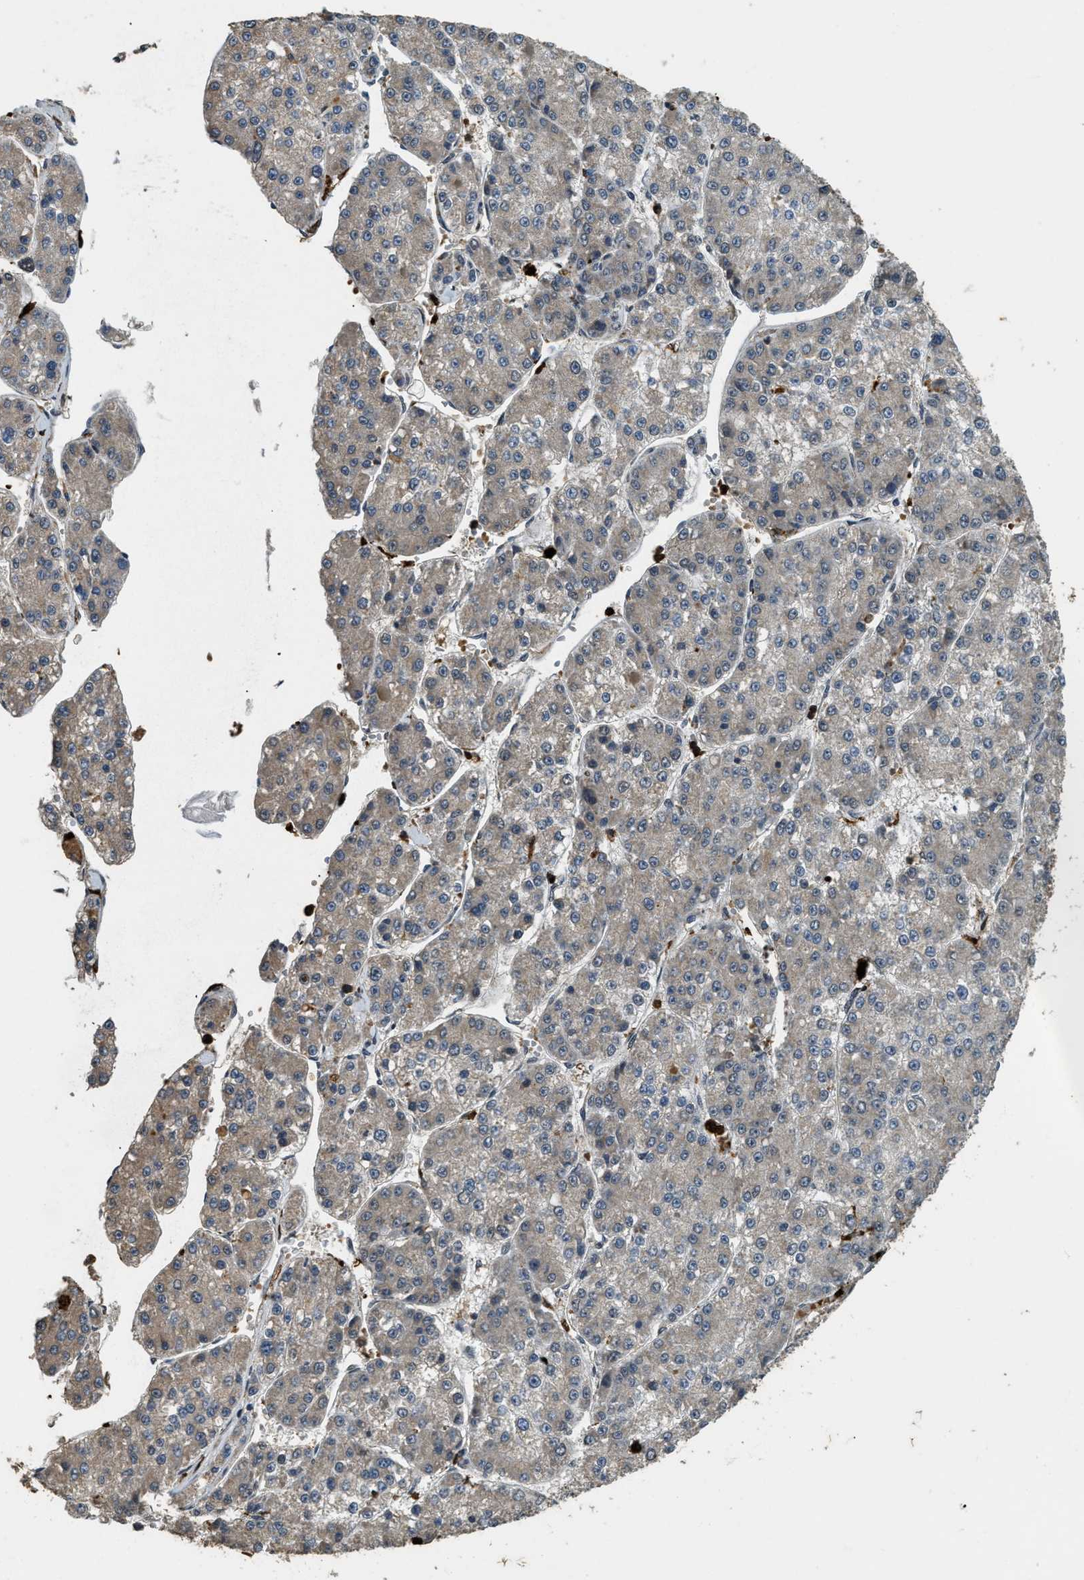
{"staining": {"intensity": "negative", "quantity": "none", "location": "none"}, "tissue": "liver cancer", "cell_type": "Tumor cells", "image_type": "cancer", "snomed": [{"axis": "morphology", "description": "Carcinoma, Hepatocellular, NOS"}, {"axis": "topography", "description": "Liver"}], "caption": "This image is of liver cancer stained with immunohistochemistry to label a protein in brown with the nuclei are counter-stained blue. There is no expression in tumor cells.", "gene": "RNF141", "patient": {"sex": "female", "age": 73}}